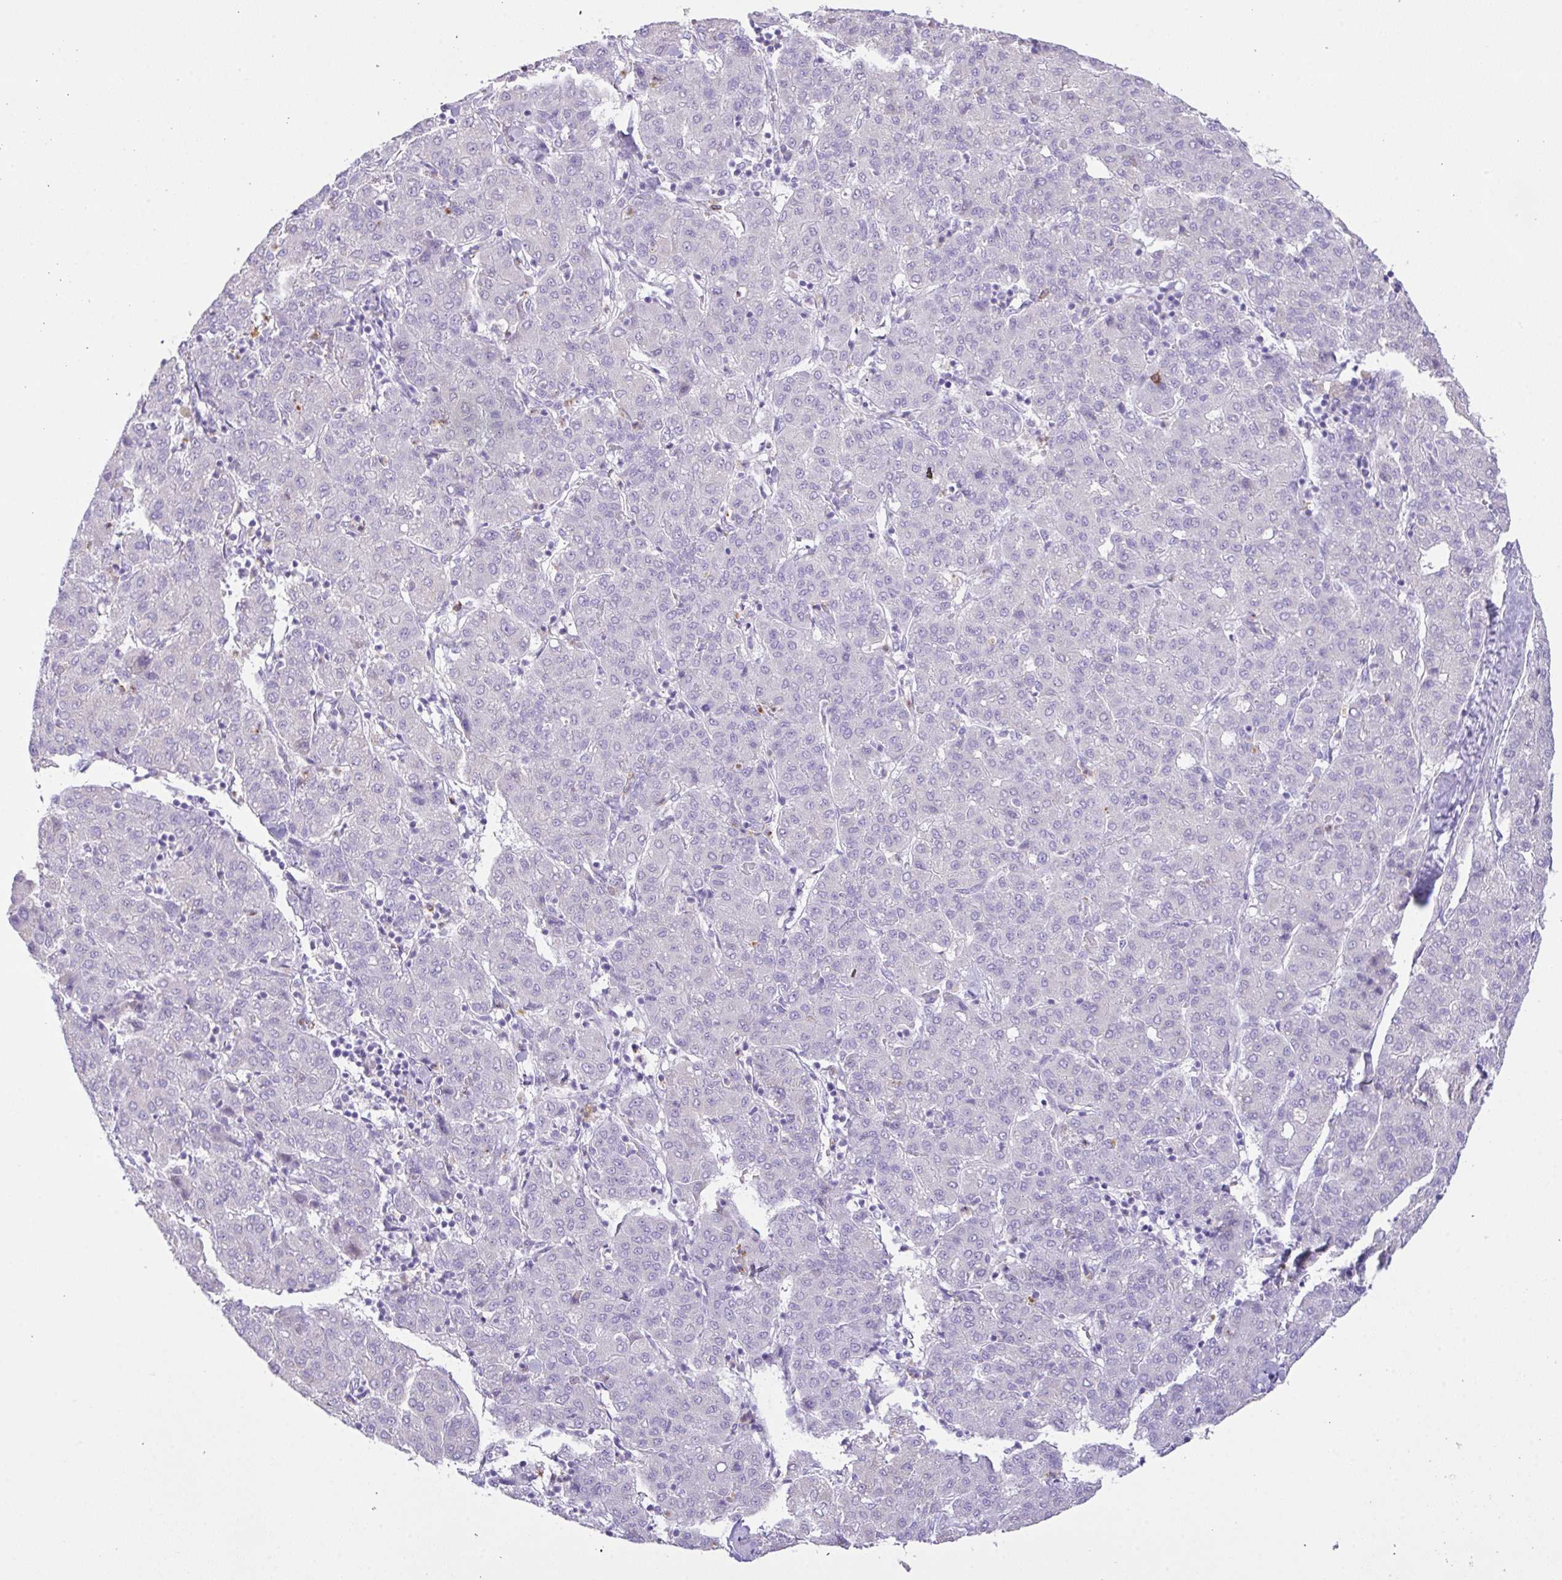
{"staining": {"intensity": "negative", "quantity": "none", "location": "none"}, "tissue": "liver cancer", "cell_type": "Tumor cells", "image_type": "cancer", "snomed": [{"axis": "morphology", "description": "Carcinoma, Hepatocellular, NOS"}, {"axis": "topography", "description": "Liver"}], "caption": "Liver cancer (hepatocellular carcinoma) was stained to show a protein in brown. There is no significant expression in tumor cells. (DAB (3,3'-diaminobenzidine) IHC visualized using brightfield microscopy, high magnification).", "gene": "CST11", "patient": {"sex": "male", "age": 65}}